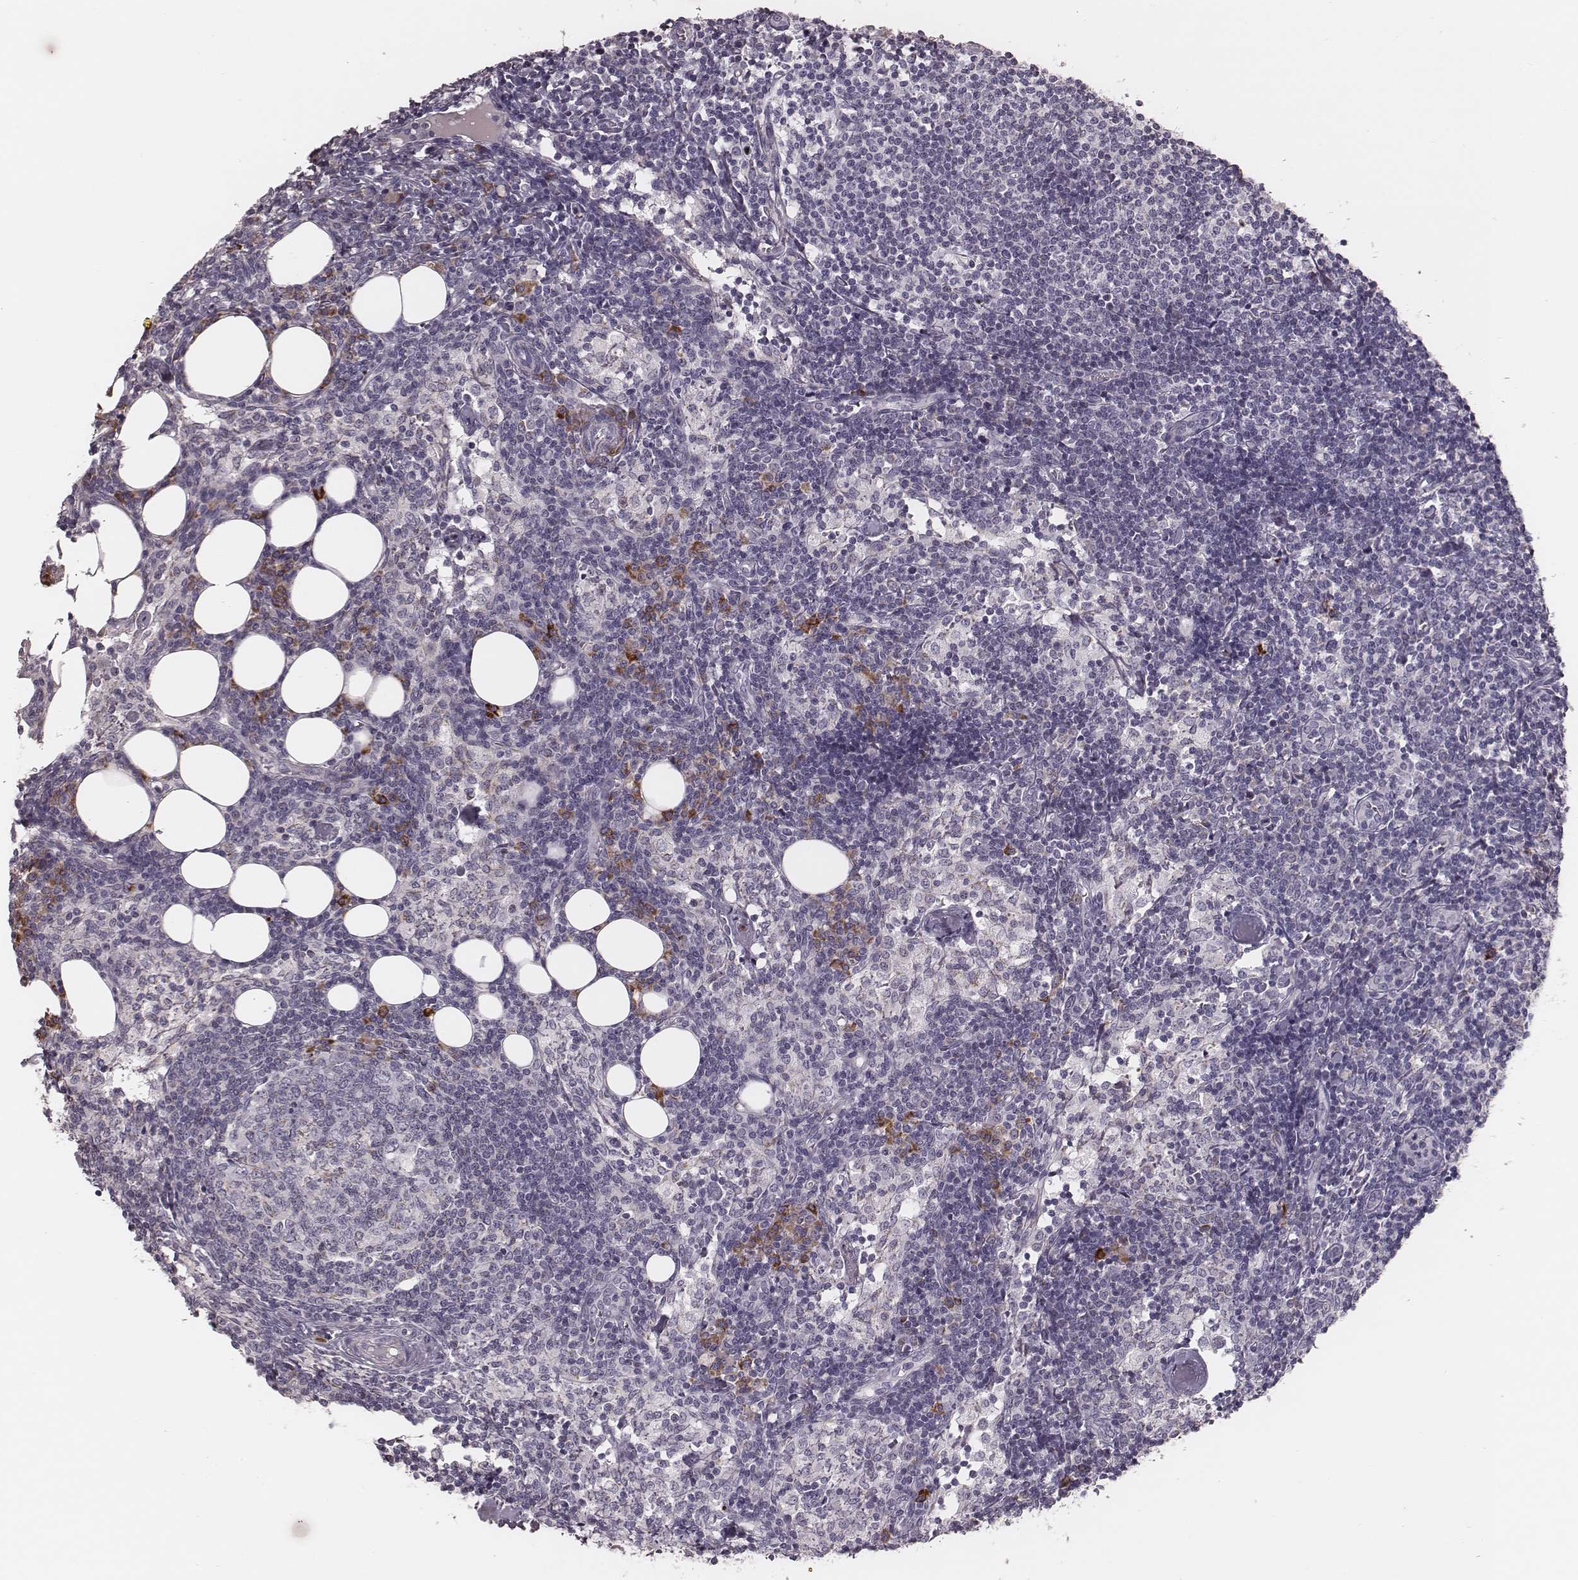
{"staining": {"intensity": "strong", "quantity": "<25%", "location": "cytoplasmic/membranous"}, "tissue": "lymph node", "cell_type": "Germinal center cells", "image_type": "normal", "snomed": [{"axis": "morphology", "description": "Normal tissue, NOS"}, {"axis": "topography", "description": "Lymph node"}], "caption": "Protein expression analysis of benign human lymph node reveals strong cytoplasmic/membranous positivity in about <25% of germinal center cells.", "gene": "KIF5C", "patient": {"sex": "female", "age": 52}}